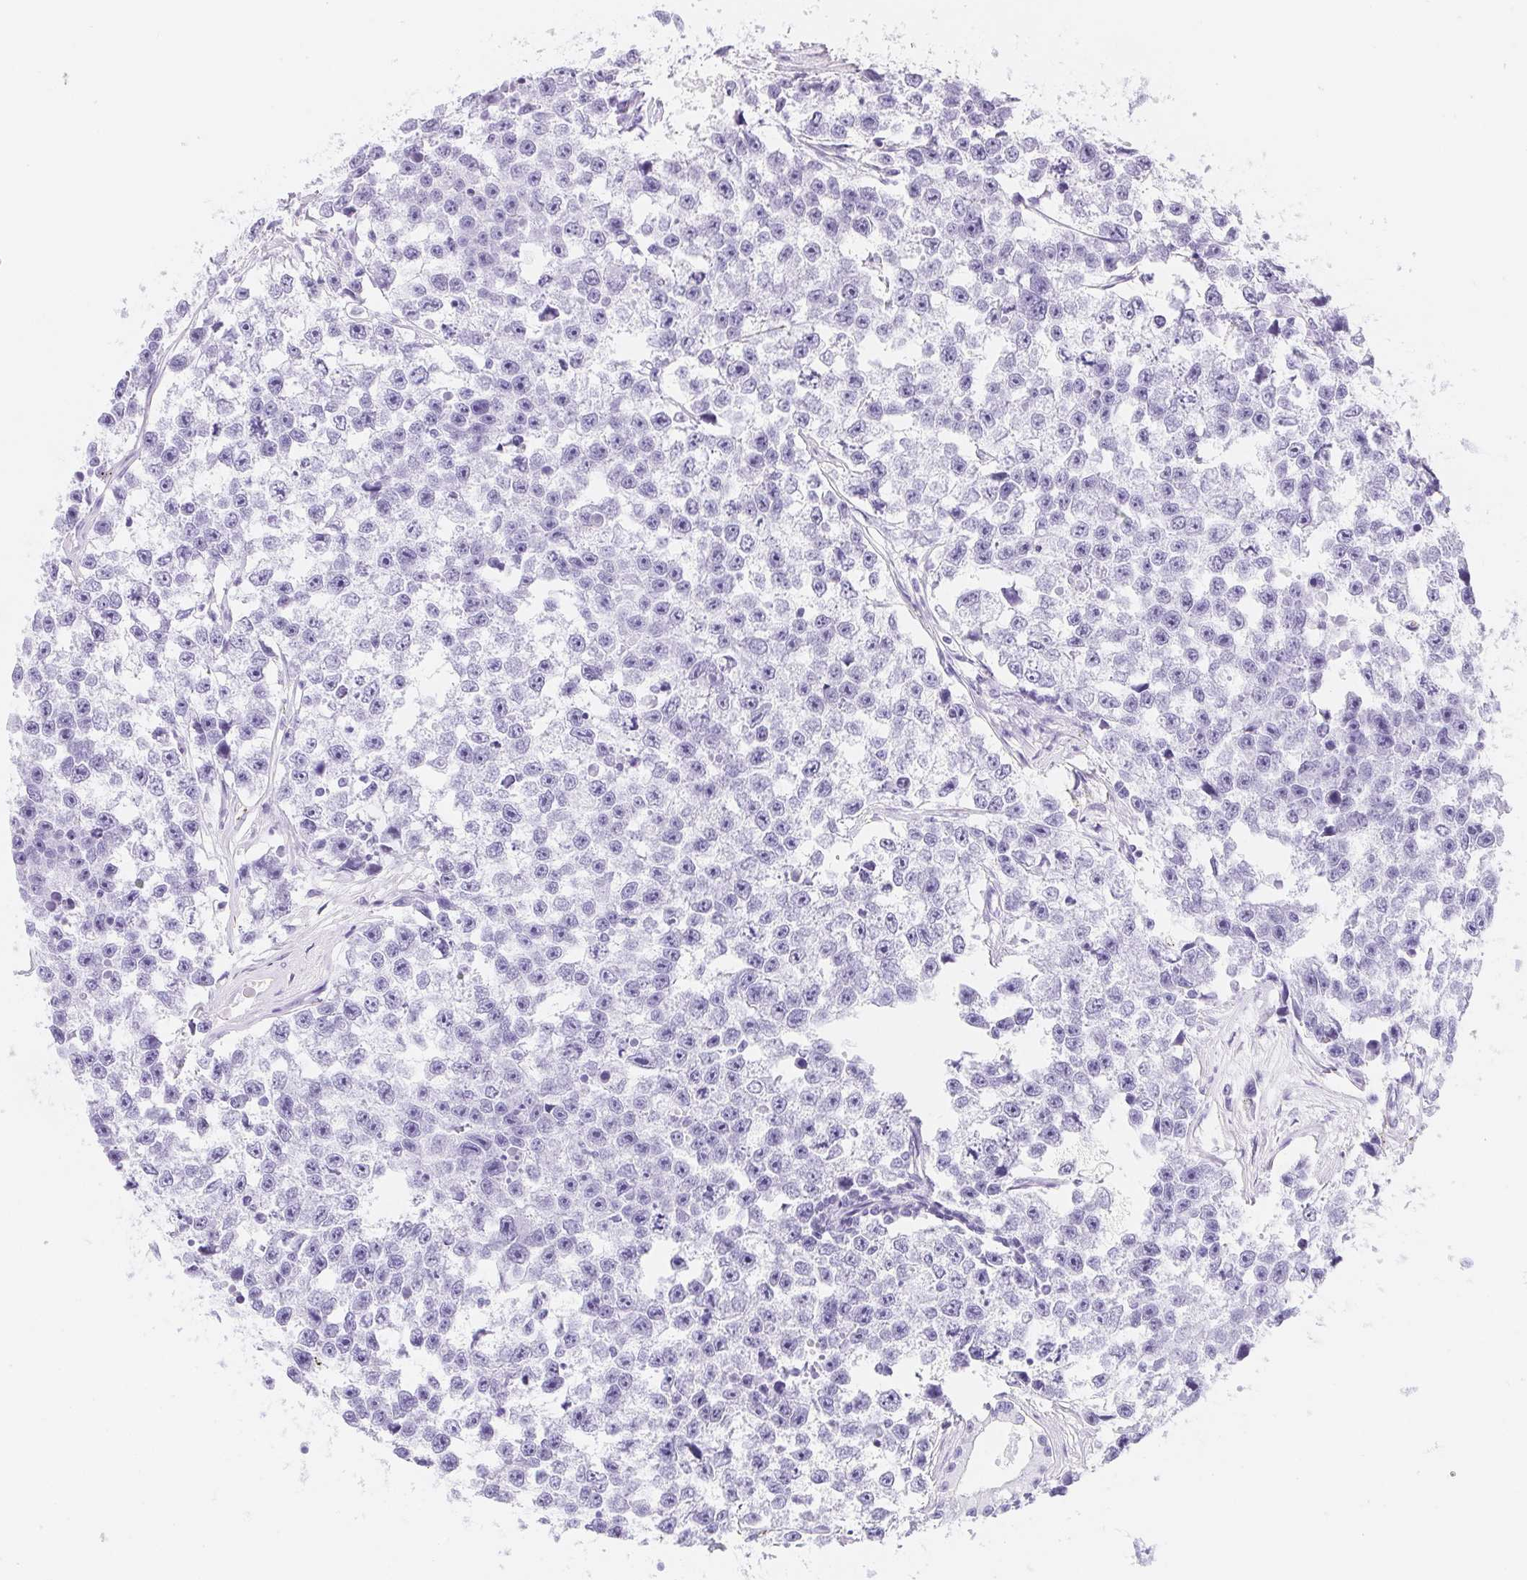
{"staining": {"intensity": "negative", "quantity": "none", "location": "none"}, "tissue": "testis cancer", "cell_type": "Tumor cells", "image_type": "cancer", "snomed": [{"axis": "morphology", "description": "Seminoma, NOS"}, {"axis": "topography", "description": "Testis"}], "caption": "Immunohistochemistry of testis cancer exhibits no staining in tumor cells.", "gene": "ITIH2", "patient": {"sex": "male", "age": 26}}